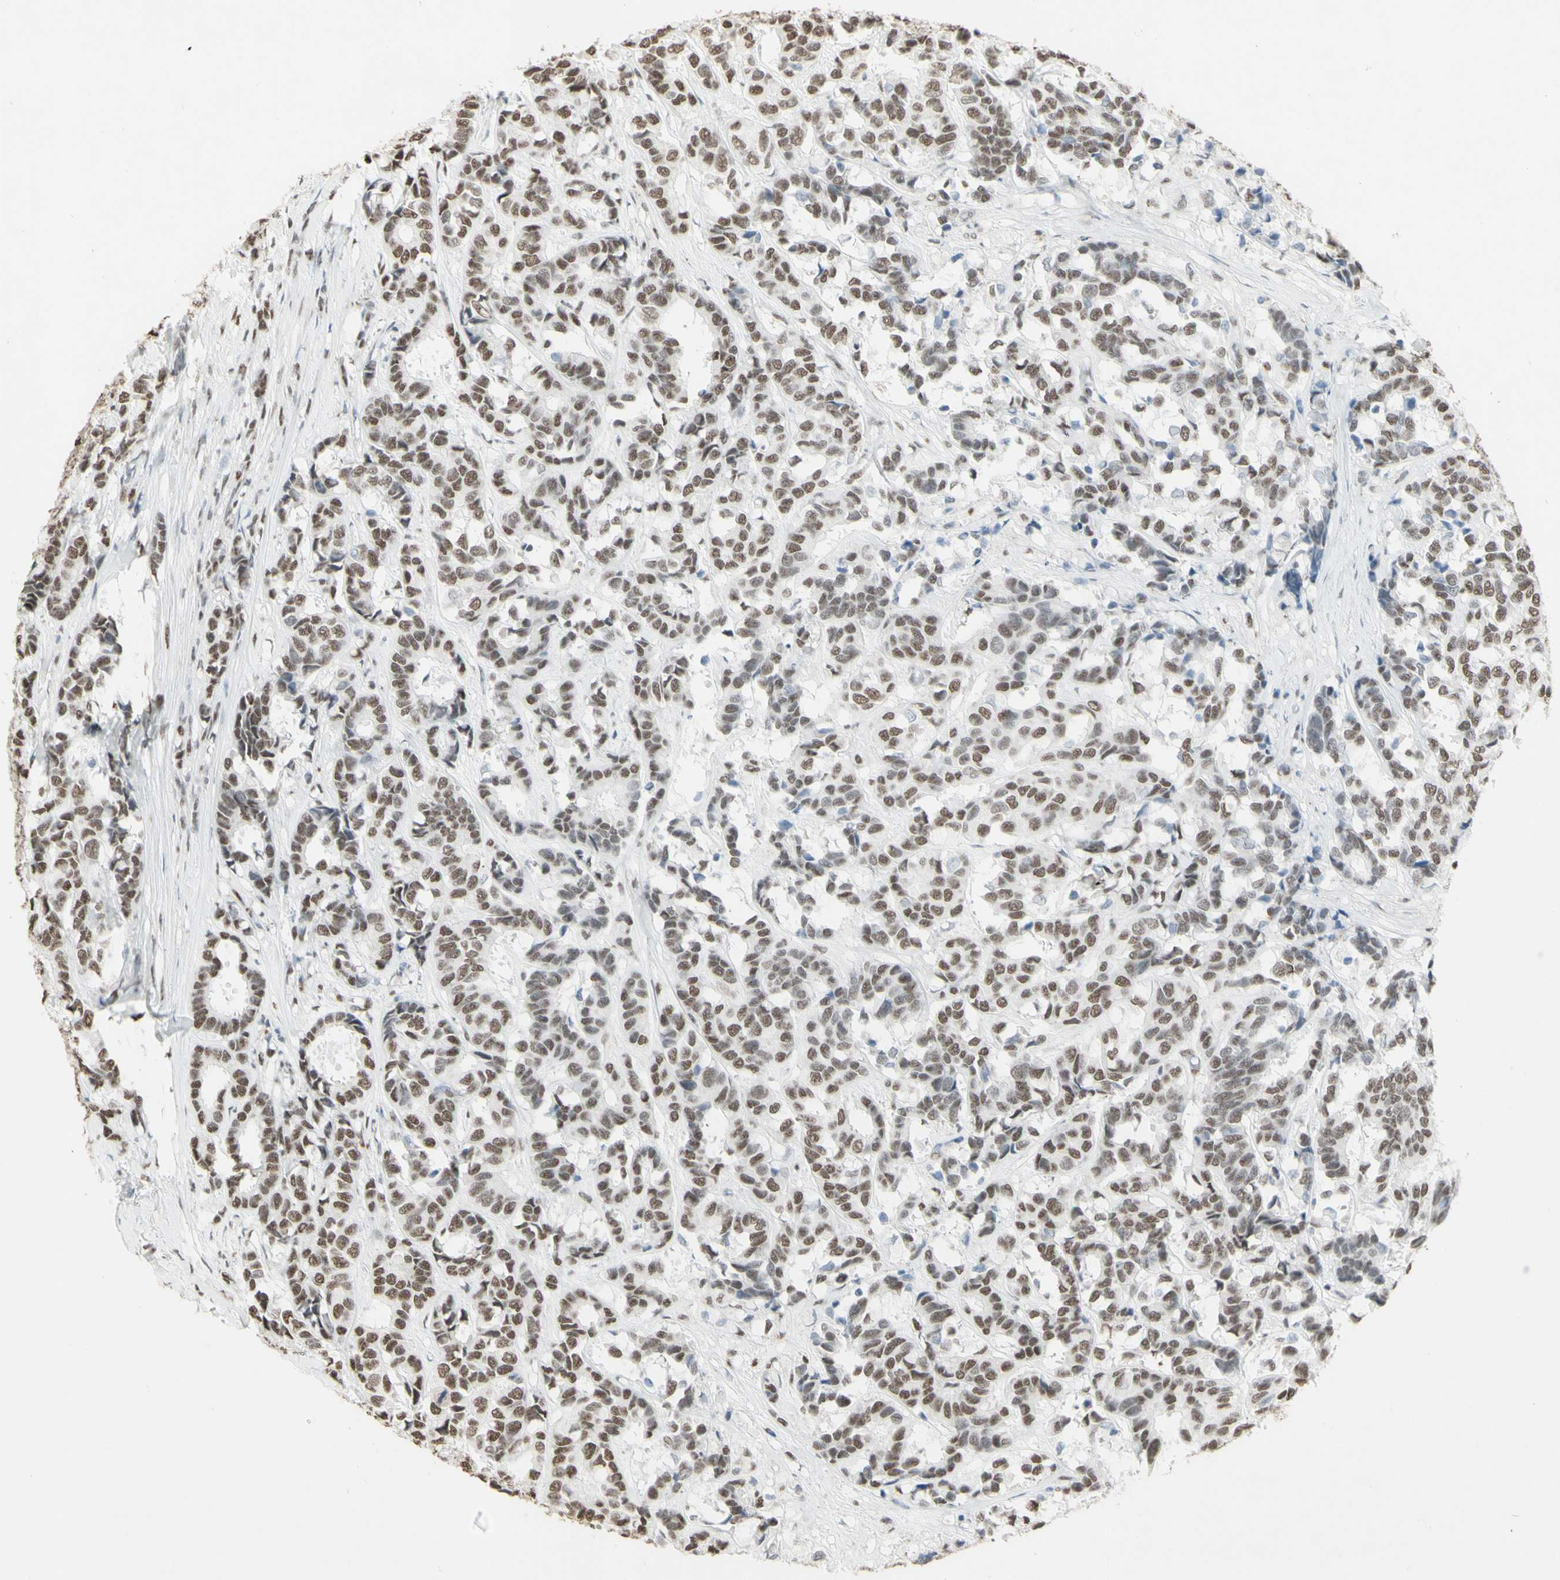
{"staining": {"intensity": "moderate", "quantity": ">75%", "location": "nuclear"}, "tissue": "breast cancer", "cell_type": "Tumor cells", "image_type": "cancer", "snomed": [{"axis": "morphology", "description": "Duct carcinoma"}, {"axis": "topography", "description": "Breast"}], "caption": "Protein staining of breast invasive ductal carcinoma tissue exhibits moderate nuclear staining in approximately >75% of tumor cells. The staining was performed using DAB, with brown indicating positive protein expression. Nuclei are stained blue with hematoxylin.", "gene": "TRIM28", "patient": {"sex": "female", "age": 87}}